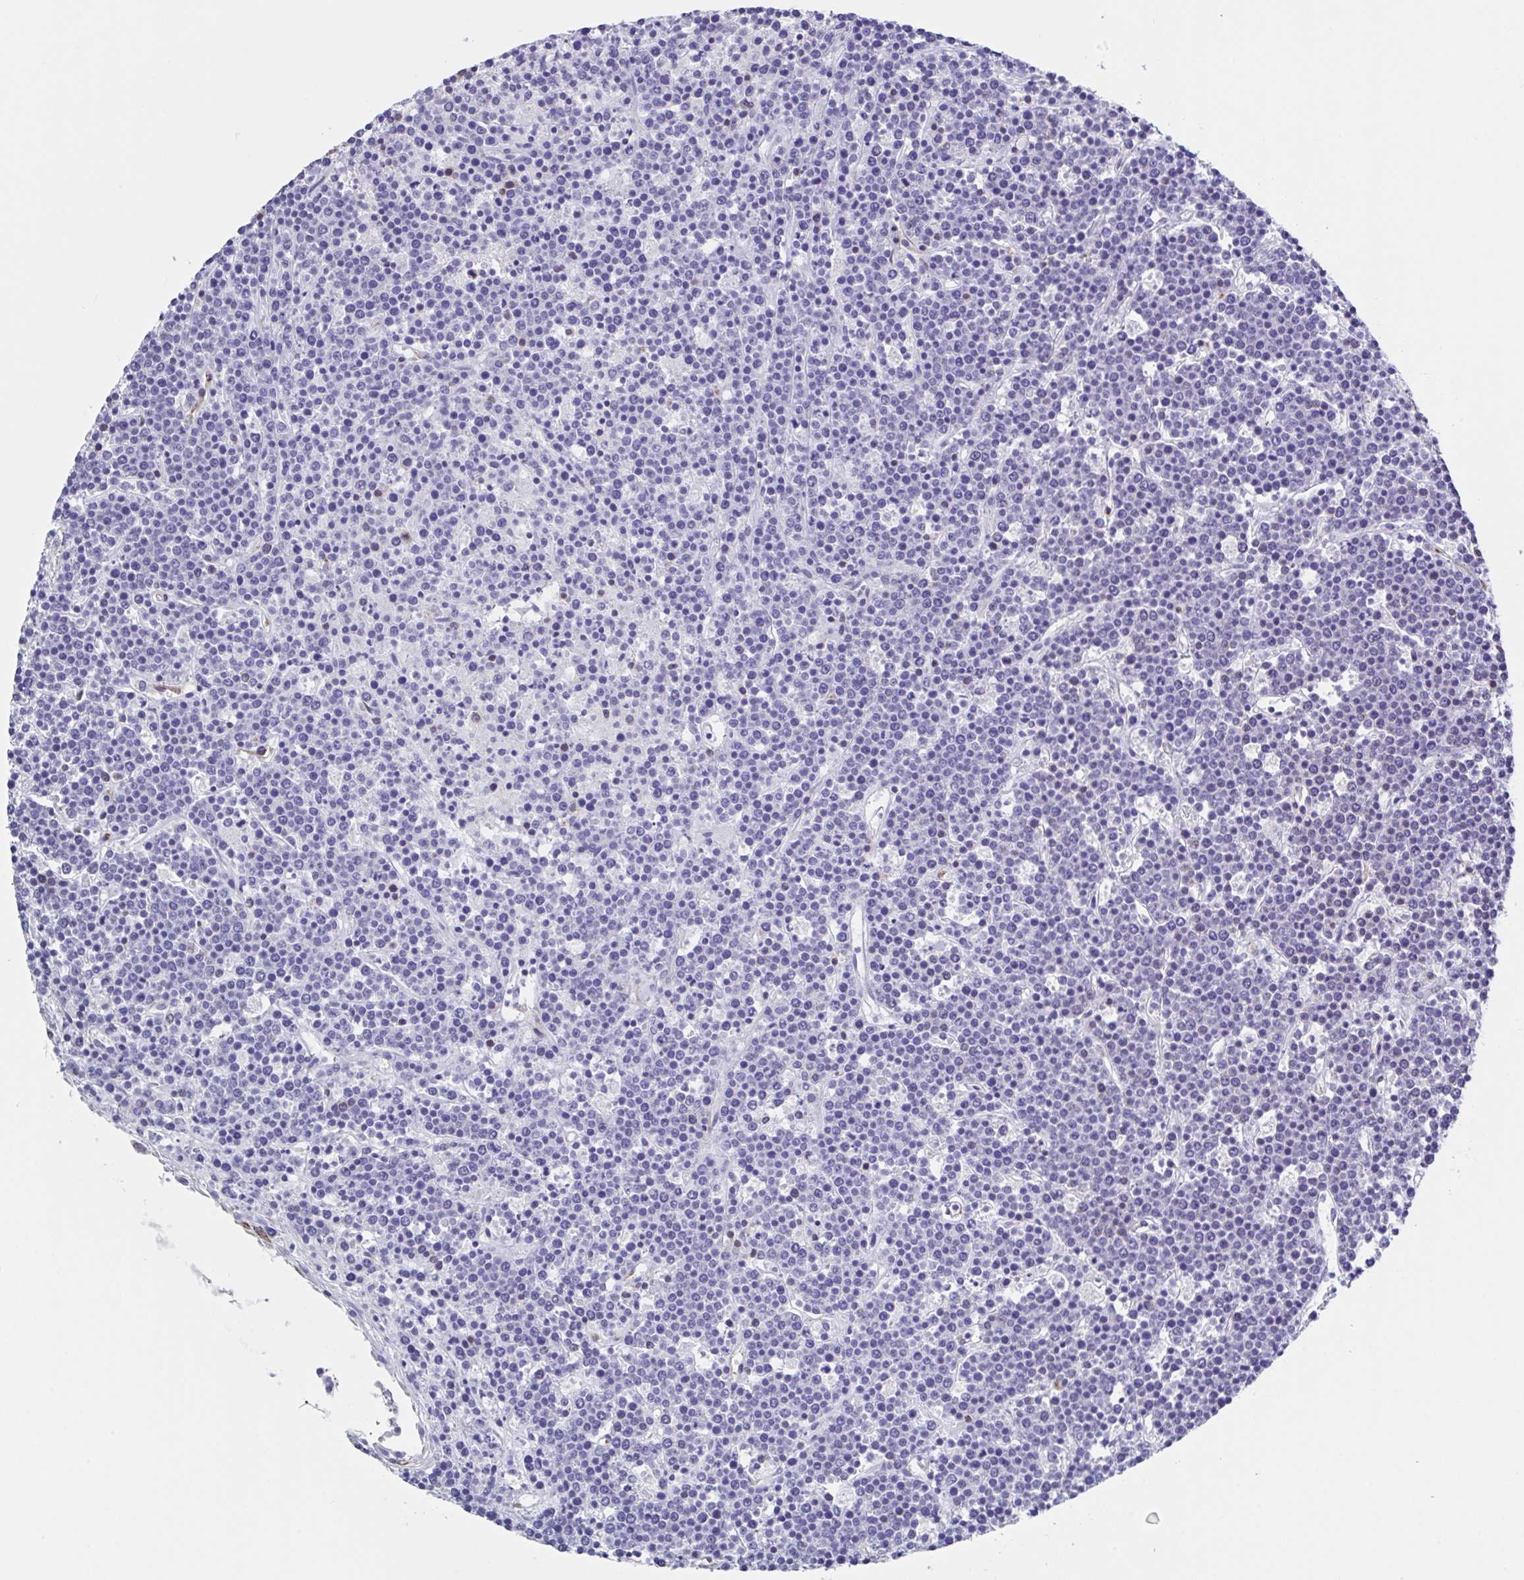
{"staining": {"intensity": "weak", "quantity": "<25%", "location": "cytoplasmic/membranous"}, "tissue": "lymphoma", "cell_type": "Tumor cells", "image_type": "cancer", "snomed": [{"axis": "morphology", "description": "Malignant lymphoma, non-Hodgkin's type, High grade"}, {"axis": "topography", "description": "Ovary"}], "caption": "Malignant lymphoma, non-Hodgkin's type (high-grade) was stained to show a protein in brown. There is no significant positivity in tumor cells.", "gene": "PROSER3", "patient": {"sex": "female", "age": 56}}